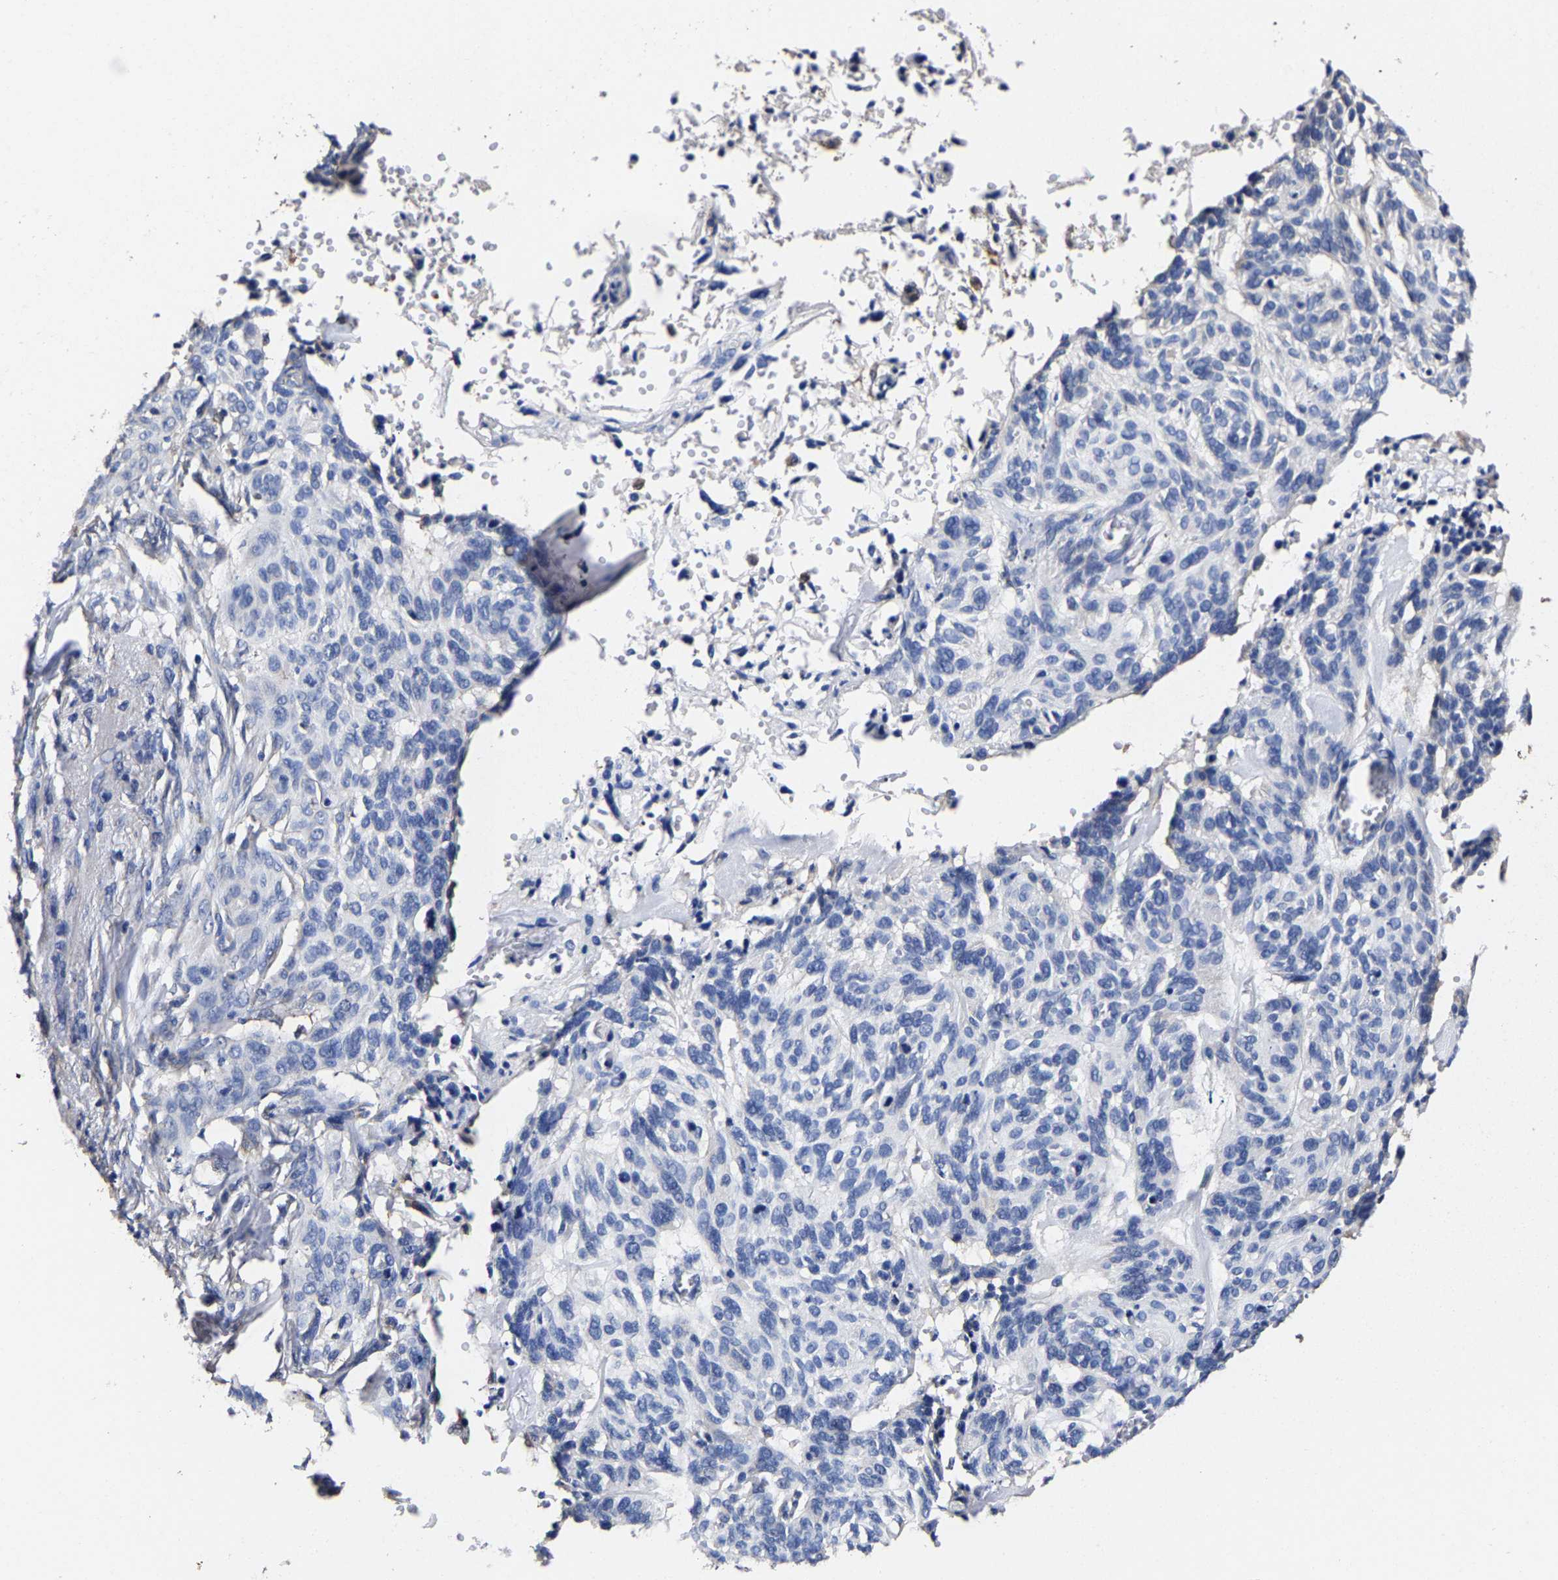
{"staining": {"intensity": "negative", "quantity": "none", "location": "none"}, "tissue": "skin cancer", "cell_type": "Tumor cells", "image_type": "cancer", "snomed": [{"axis": "morphology", "description": "Basal cell carcinoma"}, {"axis": "topography", "description": "Skin"}], "caption": "This image is of skin cancer (basal cell carcinoma) stained with IHC to label a protein in brown with the nuclei are counter-stained blue. There is no staining in tumor cells.", "gene": "AASS", "patient": {"sex": "male", "age": 85}}